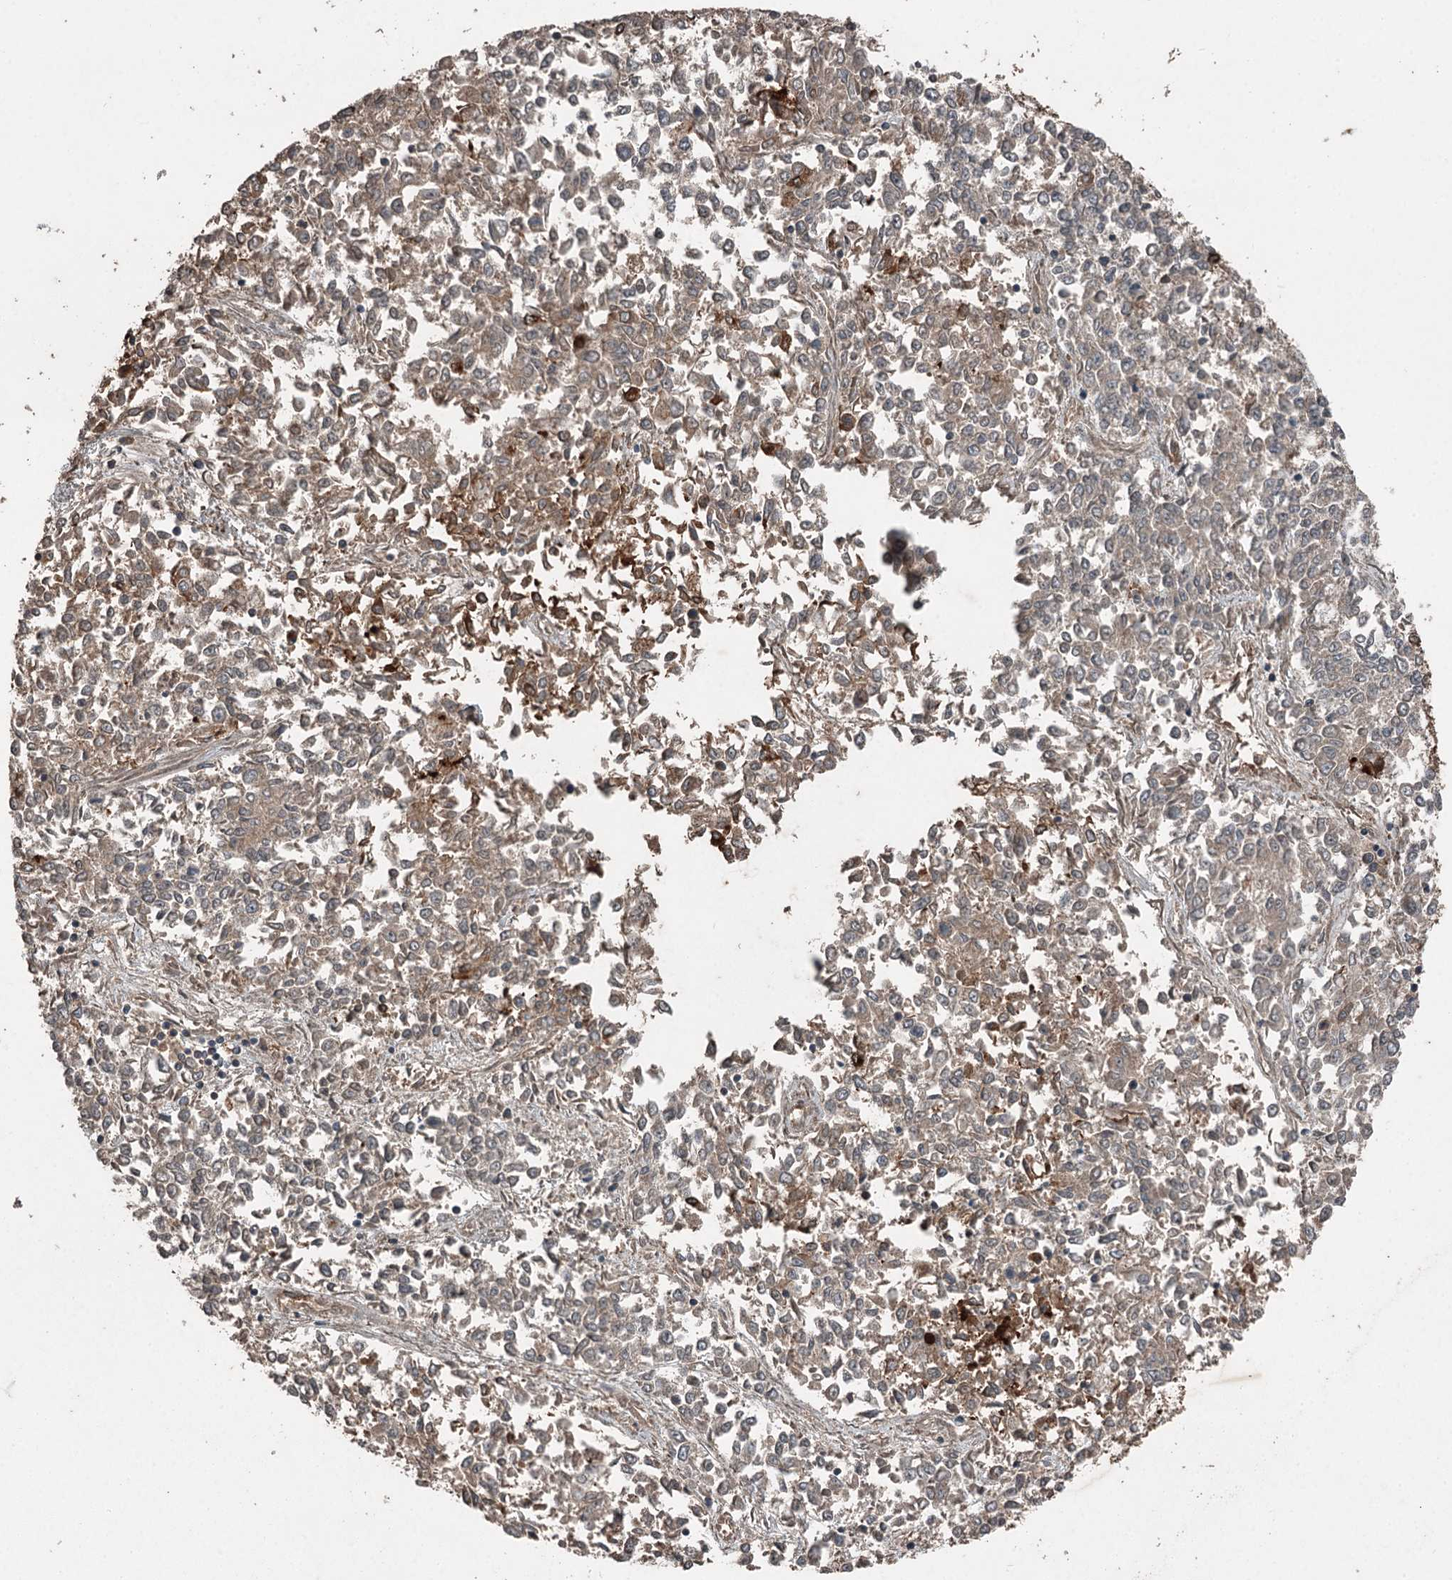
{"staining": {"intensity": "moderate", "quantity": "<25%", "location": "cytoplasmic/membranous"}, "tissue": "endometrial cancer", "cell_type": "Tumor cells", "image_type": "cancer", "snomed": [{"axis": "morphology", "description": "Adenocarcinoma, NOS"}, {"axis": "topography", "description": "Endometrium"}], "caption": "Tumor cells exhibit low levels of moderate cytoplasmic/membranous staining in about <25% of cells in endometrial cancer (adenocarcinoma). (Stains: DAB in brown, nuclei in blue, Microscopy: brightfield microscopy at high magnification).", "gene": "SLC39A8", "patient": {"sex": "female", "age": 50}}